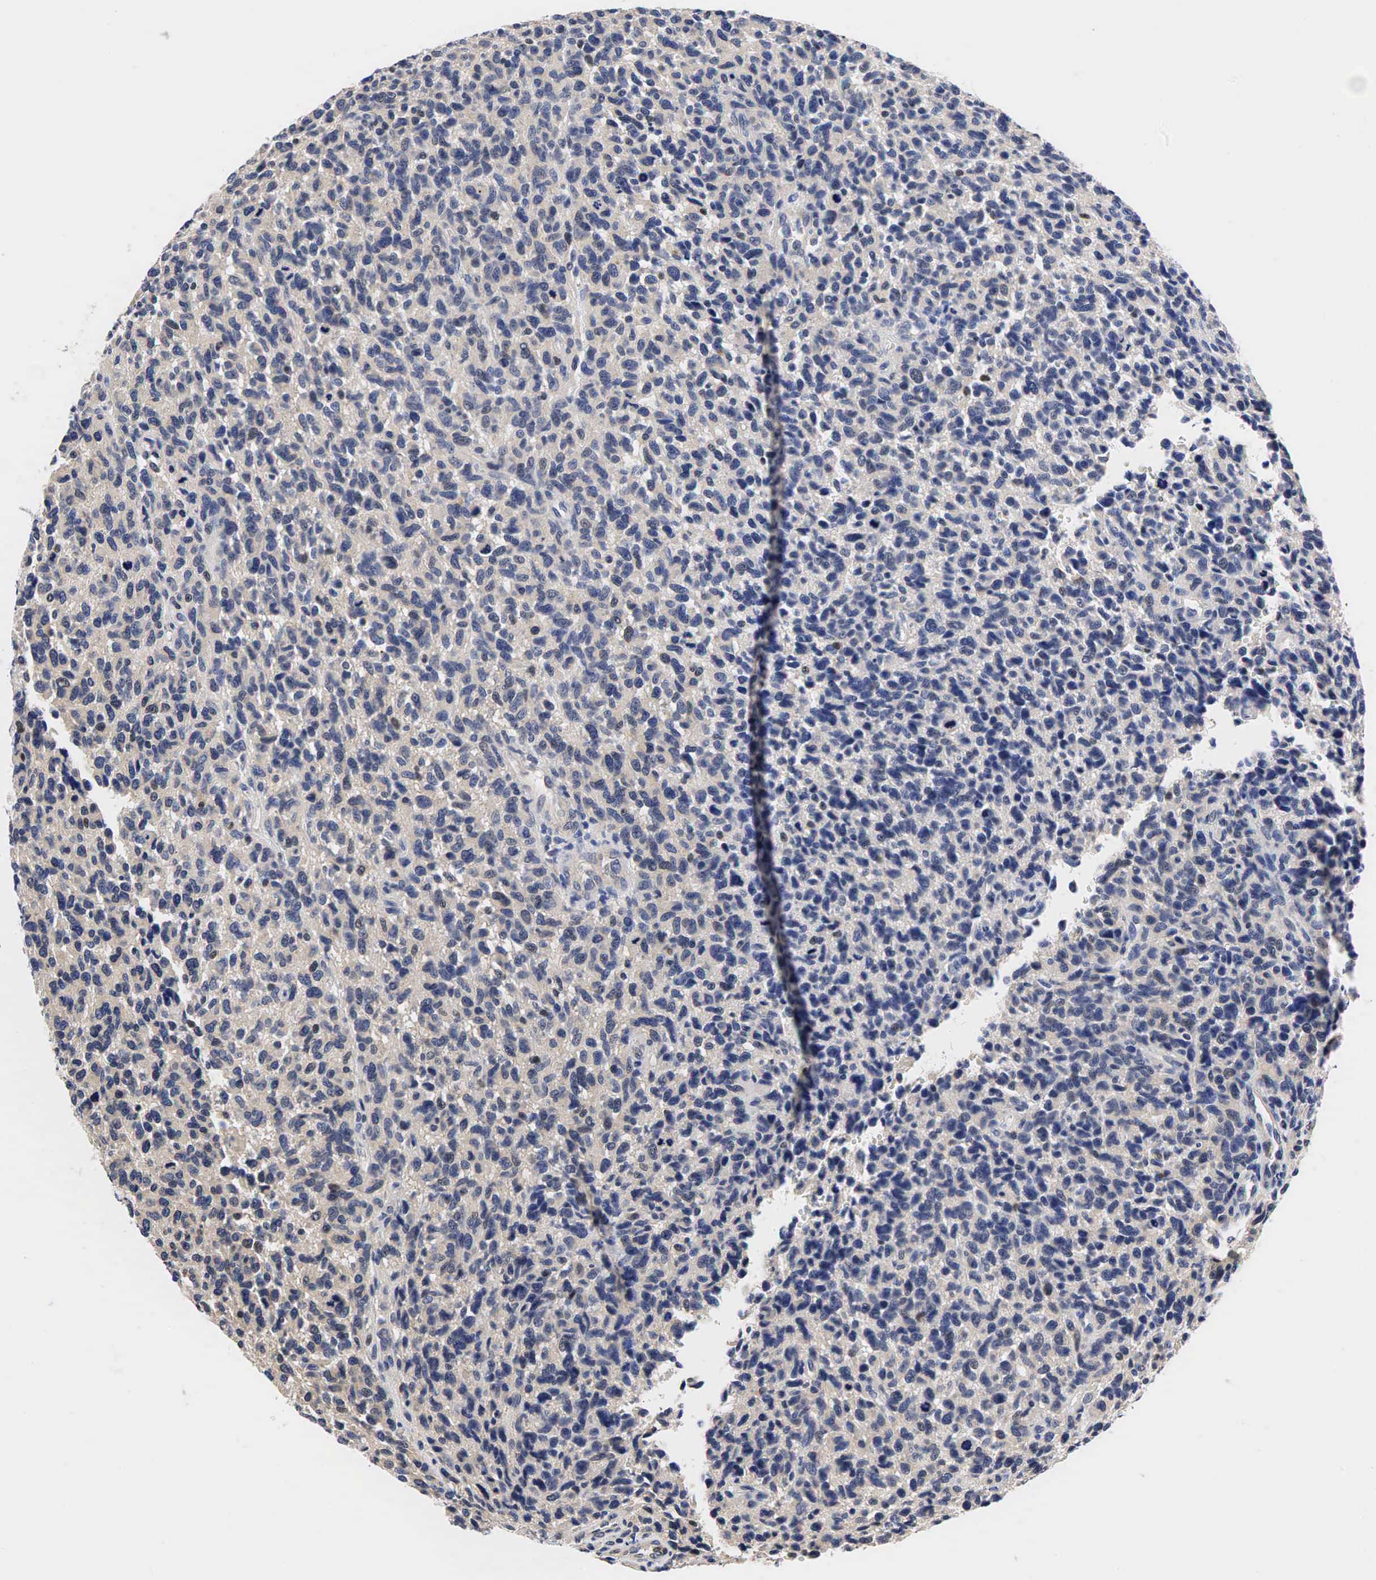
{"staining": {"intensity": "negative", "quantity": "none", "location": "none"}, "tissue": "glioma", "cell_type": "Tumor cells", "image_type": "cancer", "snomed": [{"axis": "morphology", "description": "Glioma, malignant, High grade"}, {"axis": "topography", "description": "Brain"}], "caption": "Immunohistochemistry histopathology image of malignant high-grade glioma stained for a protein (brown), which demonstrates no staining in tumor cells. The staining is performed using DAB (3,3'-diaminobenzidine) brown chromogen with nuclei counter-stained in using hematoxylin.", "gene": "CCND1", "patient": {"sex": "male", "age": 77}}